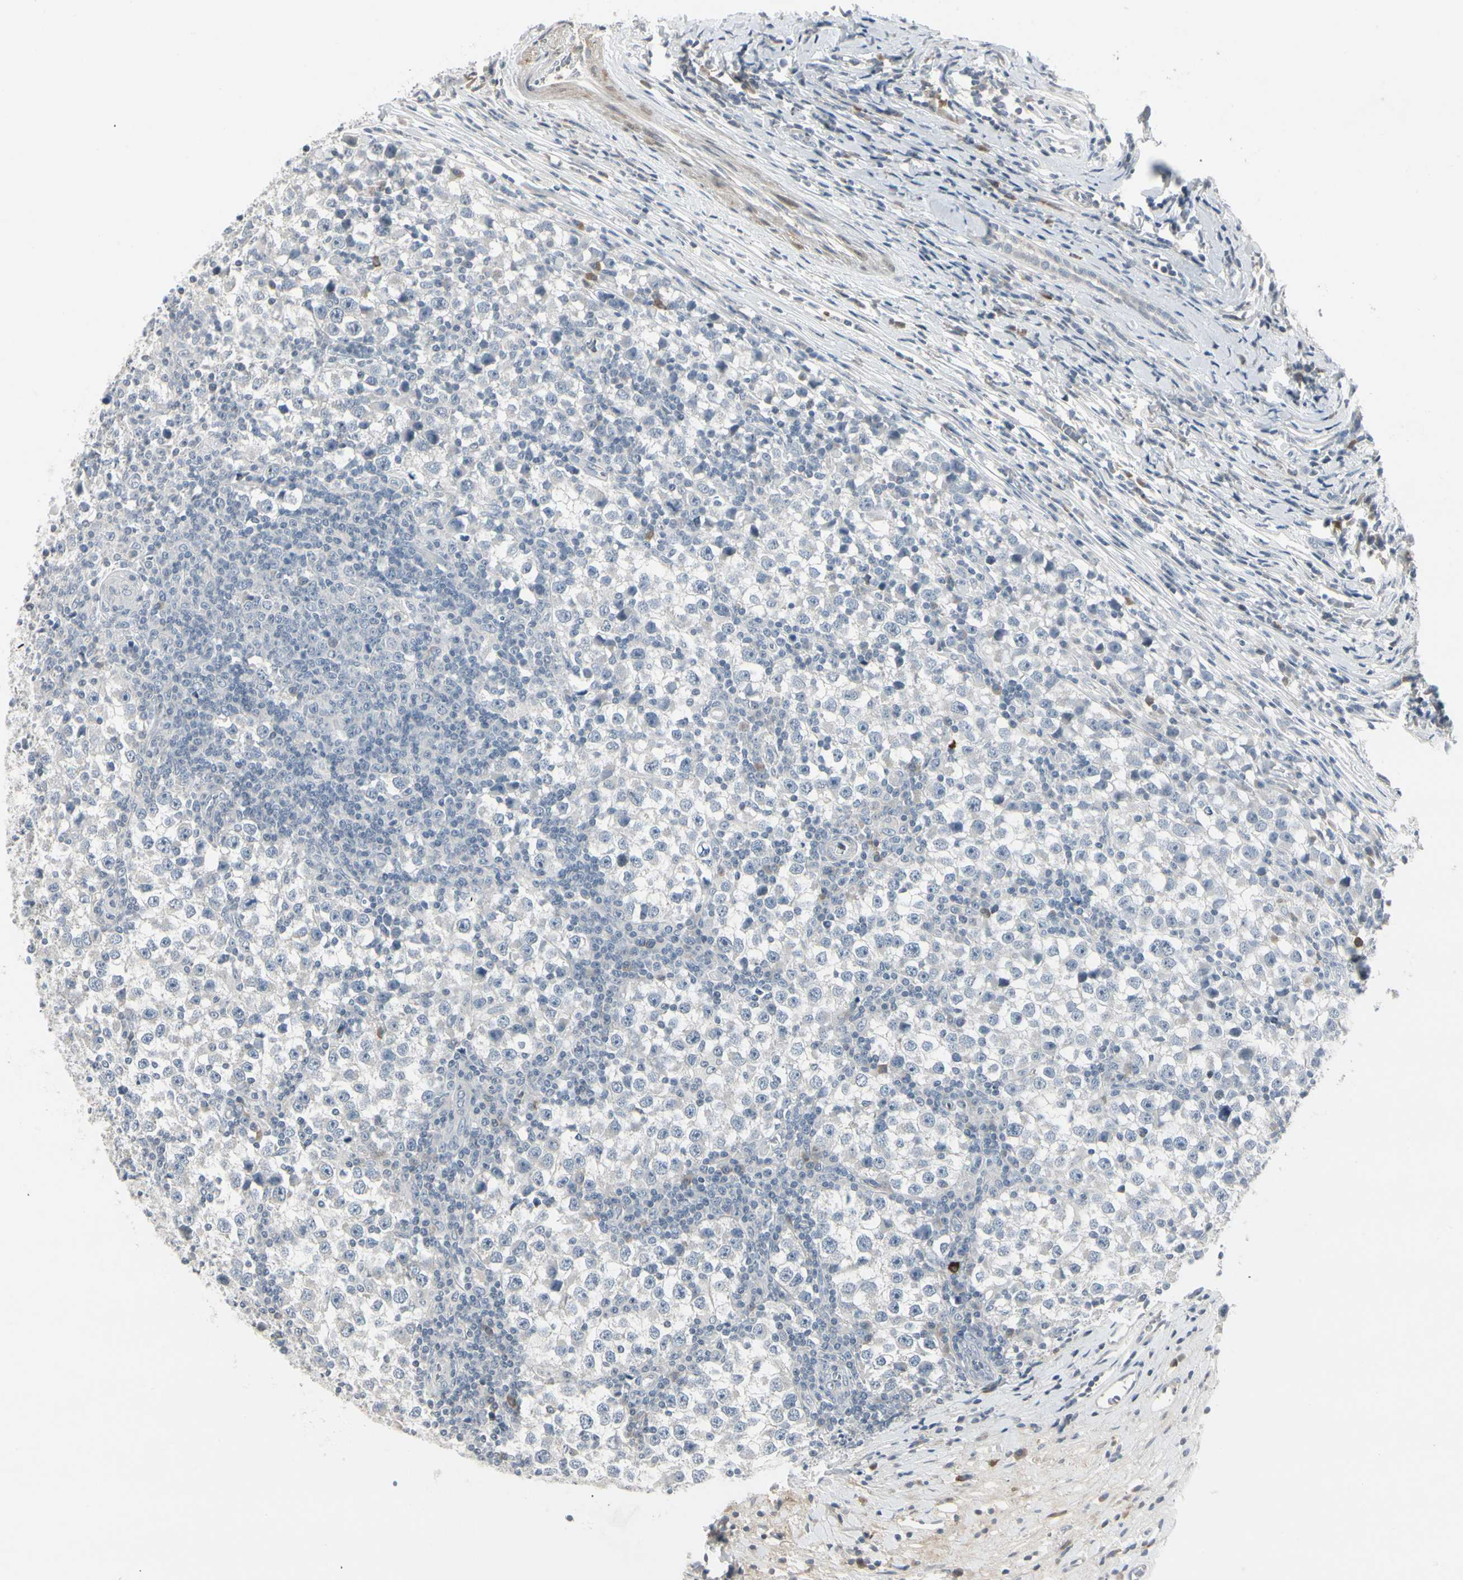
{"staining": {"intensity": "negative", "quantity": "none", "location": "none"}, "tissue": "testis cancer", "cell_type": "Tumor cells", "image_type": "cancer", "snomed": [{"axis": "morphology", "description": "Seminoma, NOS"}, {"axis": "topography", "description": "Testis"}], "caption": "Immunohistochemistry of human seminoma (testis) demonstrates no positivity in tumor cells. (Brightfield microscopy of DAB (3,3'-diaminobenzidine) immunohistochemistry (IHC) at high magnification).", "gene": "DMPK", "patient": {"sex": "male", "age": 65}}